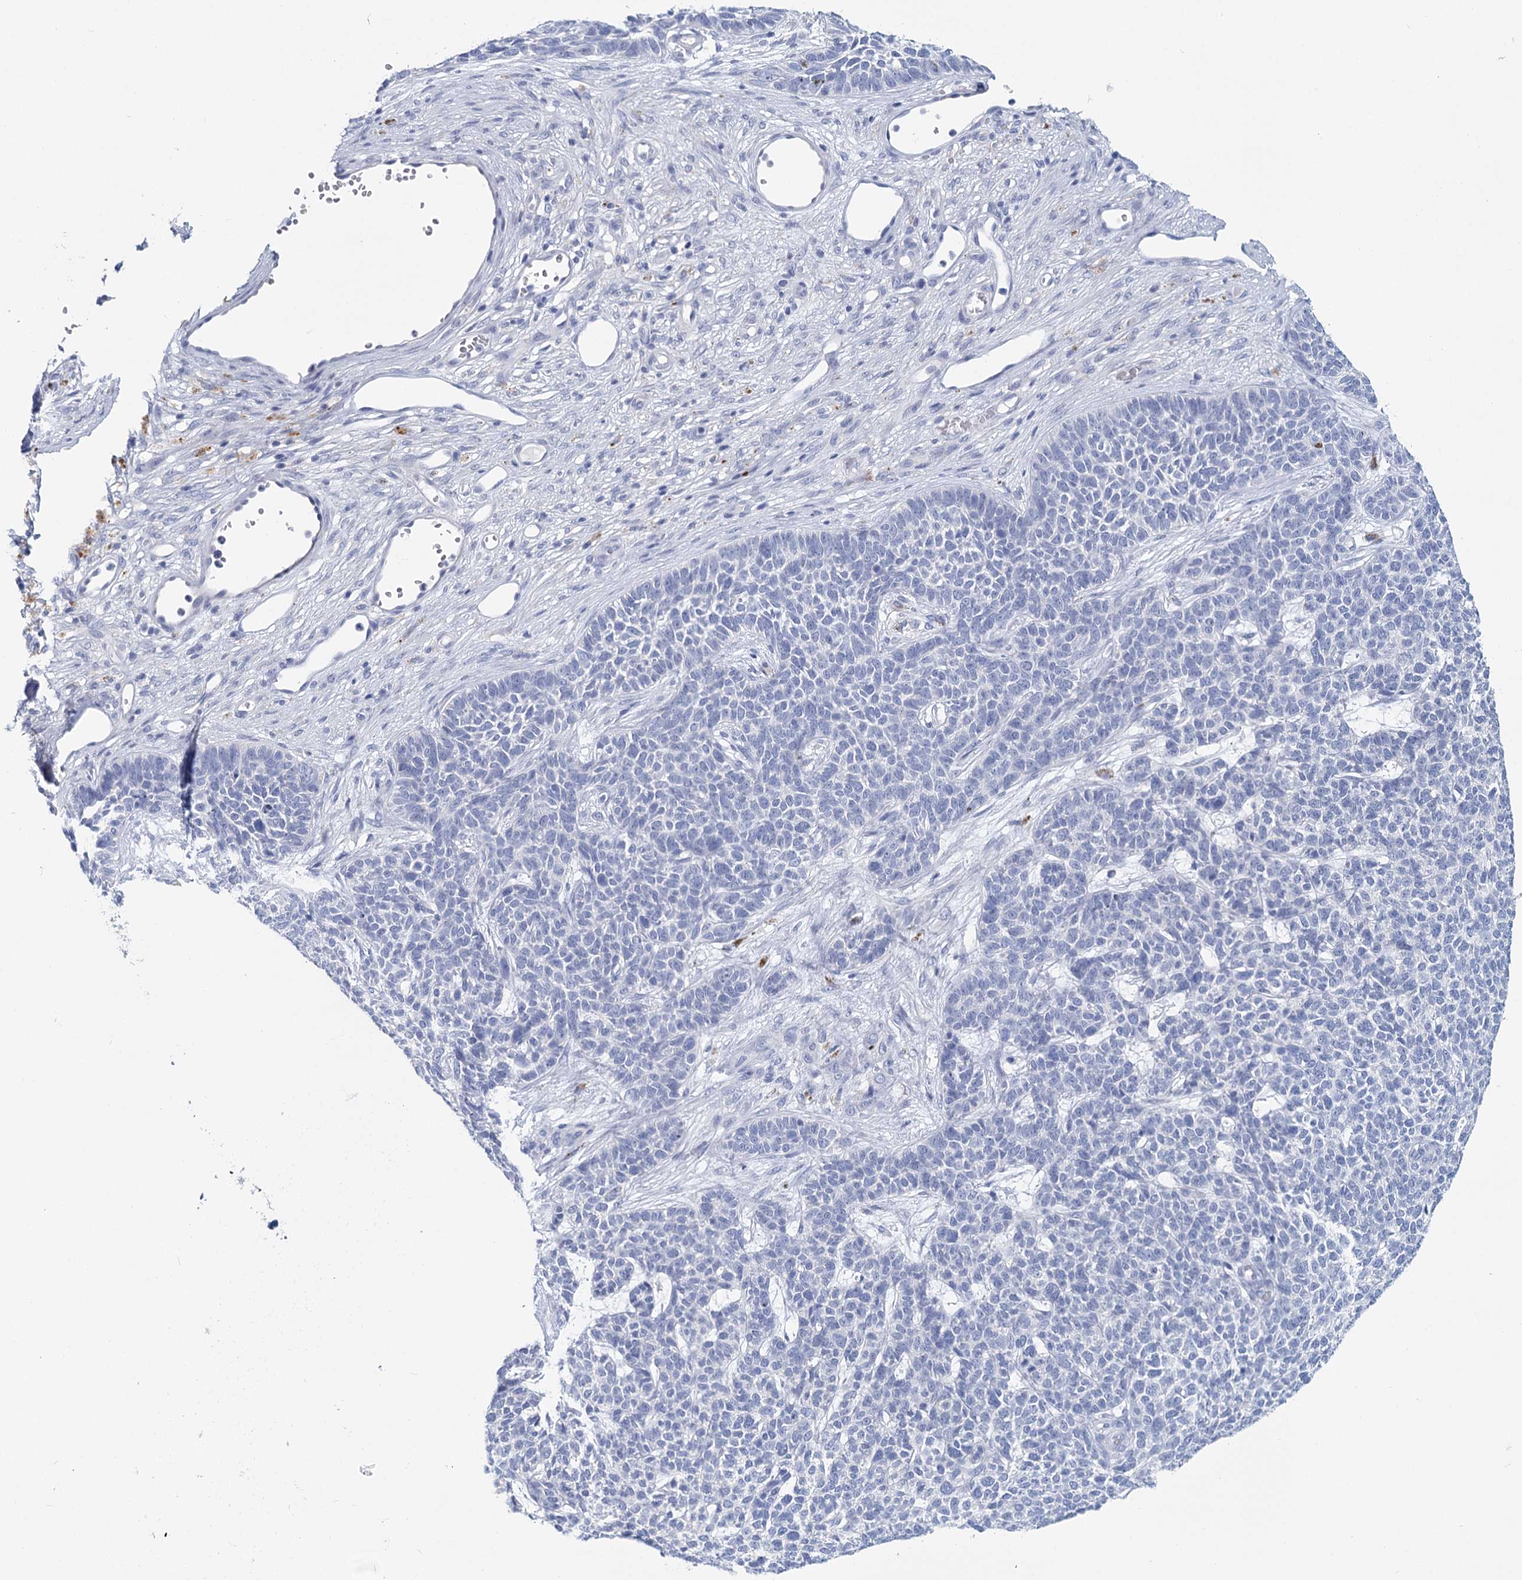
{"staining": {"intensity": "negative", "quantity": "none", "location": "none"}, "tissue": "skin cancer", "cell_type": "Tumor cells", "image_type": "cancer", "snomed": [{"axis": "morphology", "description": "Basal cell carcinoma"}, {"axis": "topography", "description": "Skin"}], "caption": "Skin cancer was stained to show a protein in brown. There is no significant expression in tumor cells.", "gene": "METTL7B", "patient": {"sex": "female", "age": 84}}